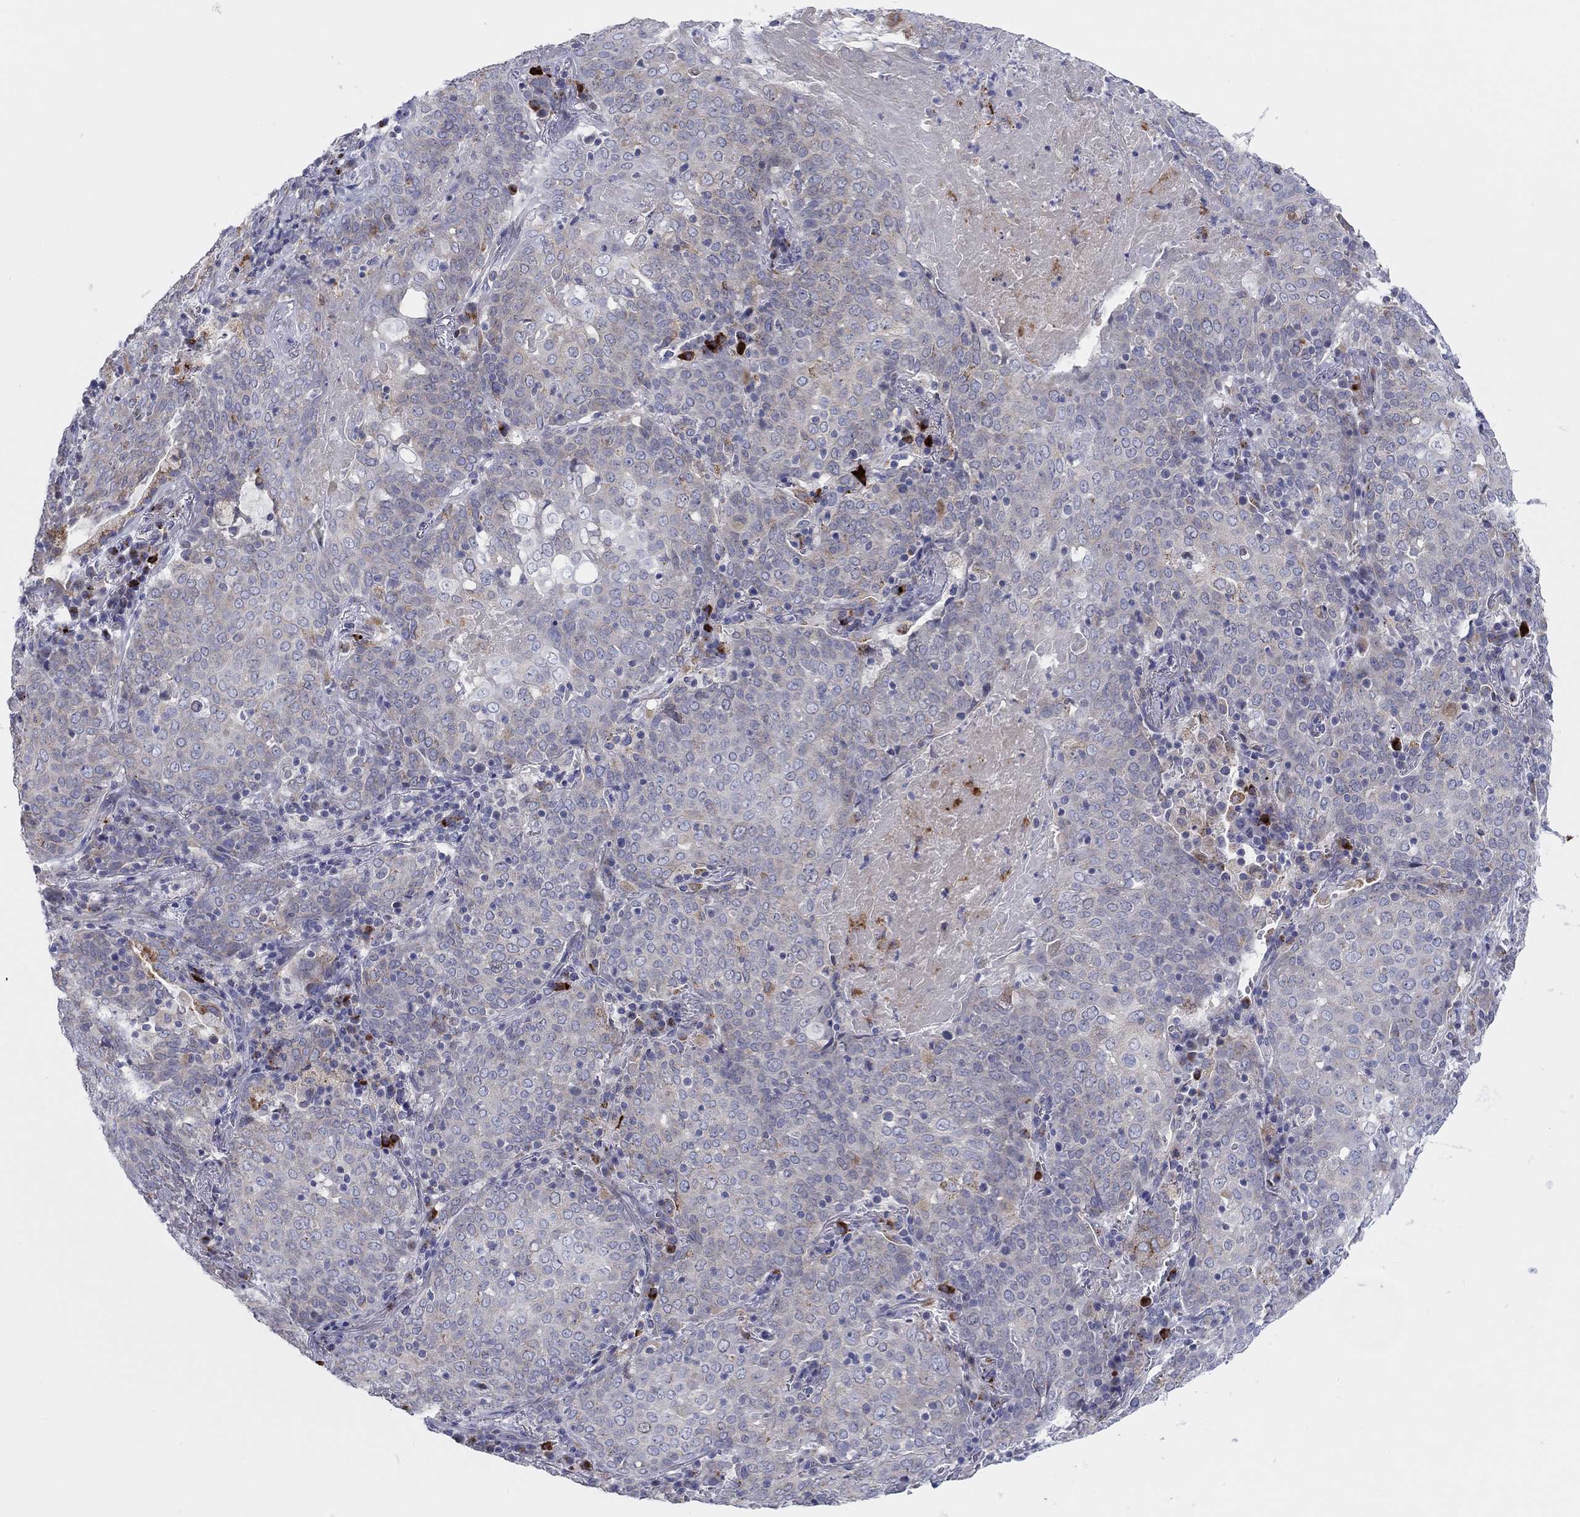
{"staining": {"intensity": "negative", "quantity": "none", "location": "none"}, "tissue": "lung cancer", "cell_type": "Tumor cells", "image_type": "cancer", "snomed": [{"axis": "morphology", "description": "Squamous cell carcinoma, NOS"}, {"axis": "topography", "description": "Lung"}], "caption": "An IHC histopathology image of lung squamous cell carcinoma is shown. There is no staining in tumor cells of lung squamous cell carcinoma.", "gene": "BCO2", "patient": {"sex": "male", "age": 82}}